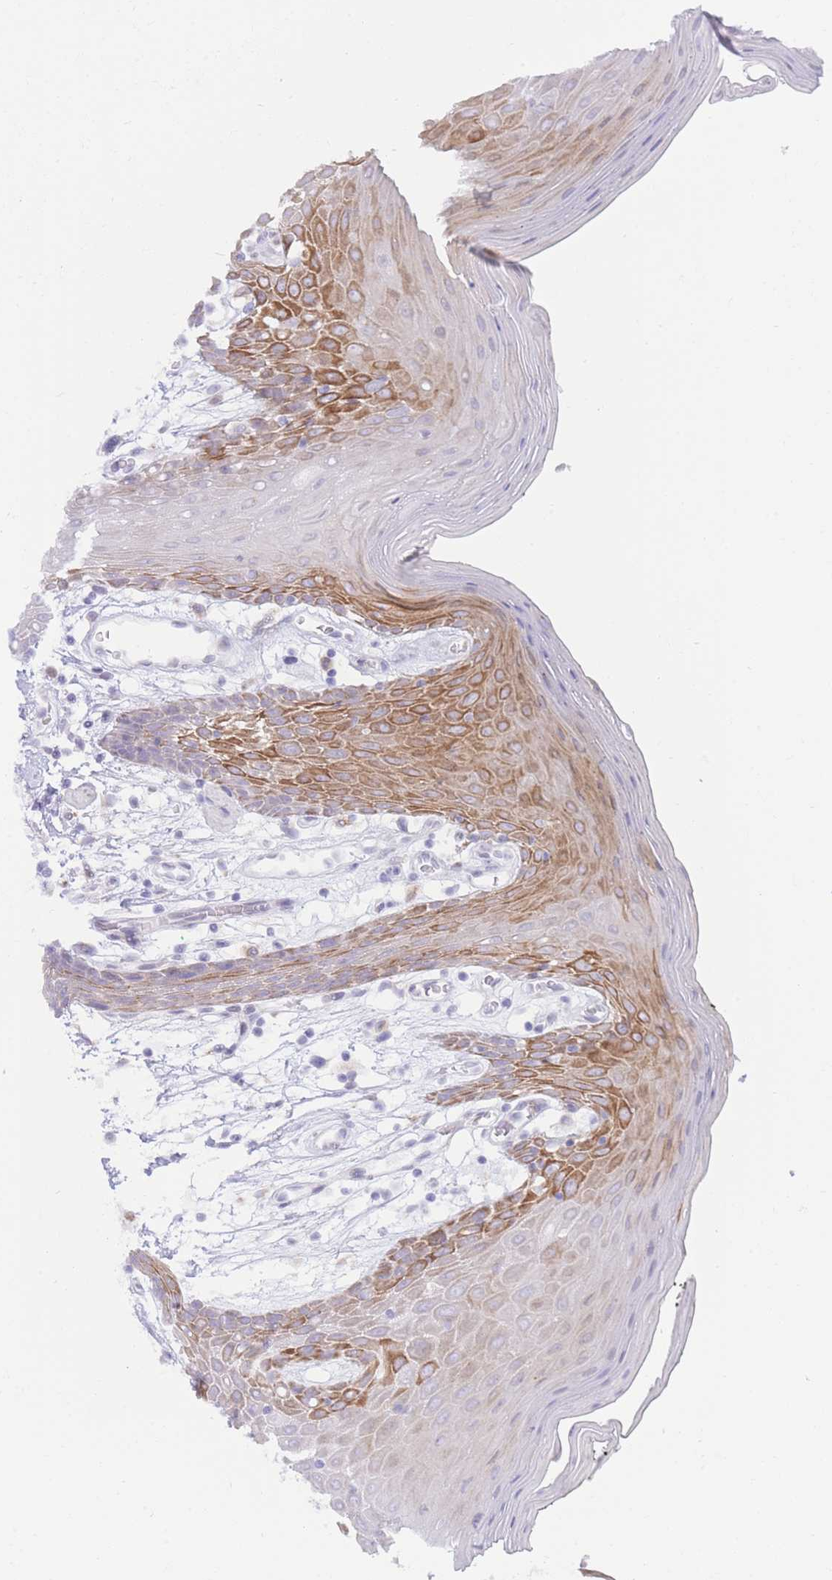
{"staining": {"intensity": "strong", "quantity": "<25%", "location": "cytoplasmic/membranous"}, "tissue": "oral mucosa", "cell_type": "Squamous epithelial cells", "image_type": "normal", "snomed": [{"axis": "morphology", "description": "Normal tissue, NOS"}, {"axis": "topography", "description": "Oral tissue"}, {"axis": "topography", "description": "Tounge, NOS"}], "caption": "The histopathology image shows immunohistochemical staining of normal oral mucosa. There is strong cytoplasmic/membranous staining is present in about <25% of squamous epithelial cells.", "gene": "MYDGF", "patient": {"sex": "female", "age": 59}}